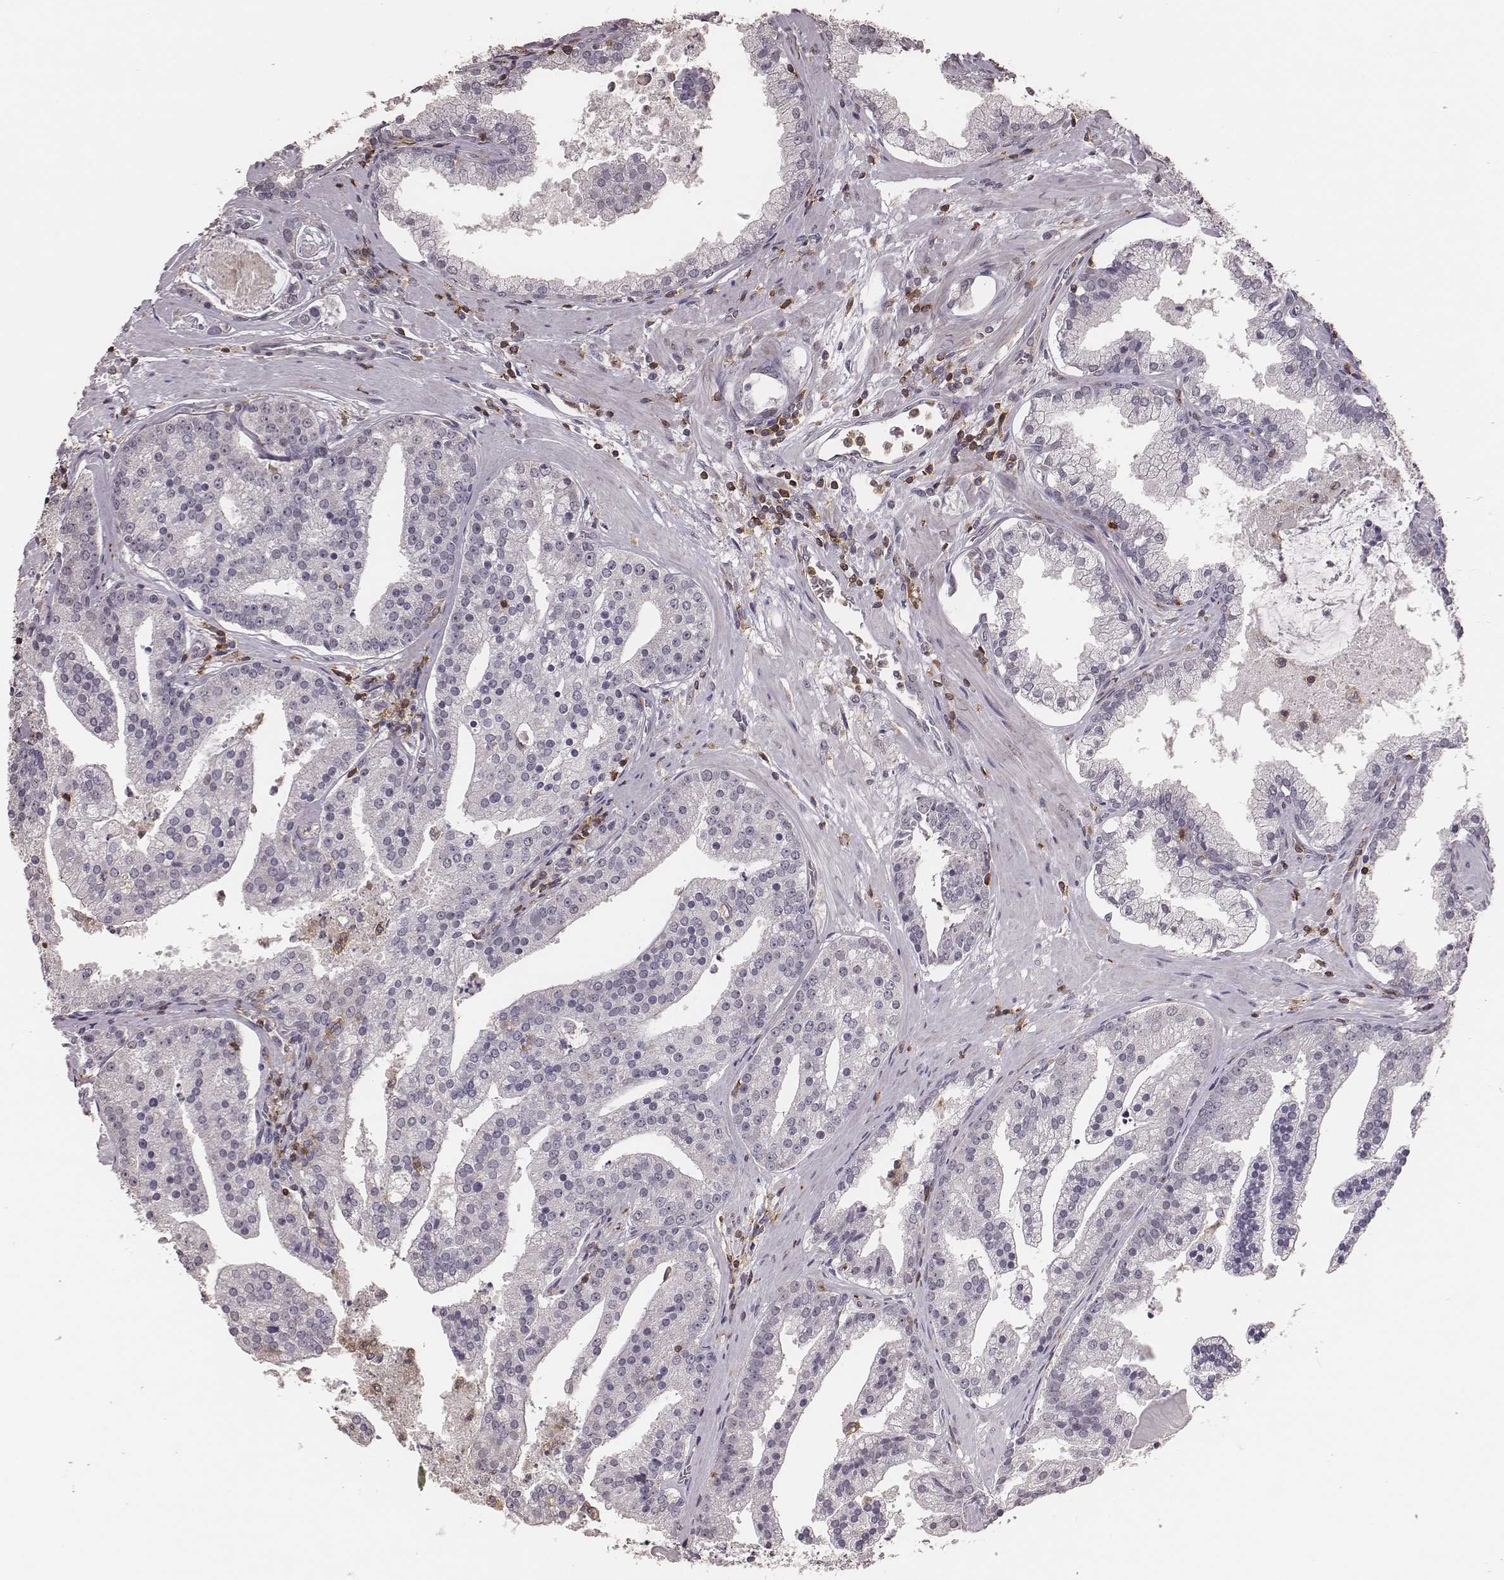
{"staining": {"intensity": "negative", "quantity": "none", "location": "none"}, "tissue": "prostate cancer", "cell_type": "Tumor cells", "image_type": "cancer", "snomed": [{"axis": "morphology", "description": "Adenocarcinoma, NOS"}, {"axis": "topography", "description": "Prostate and seminal vesicle, NOS"}, {"axis": "topography", "description": "Prostate"}], "caption": "DAB (3,3'-diaminobenzidine) immunohistochemical staining of human prostate cancer demonstrates no significant expression in tumor cells.", "gene": "PILRA", "patient": {"sex": "male", "age": 44}}